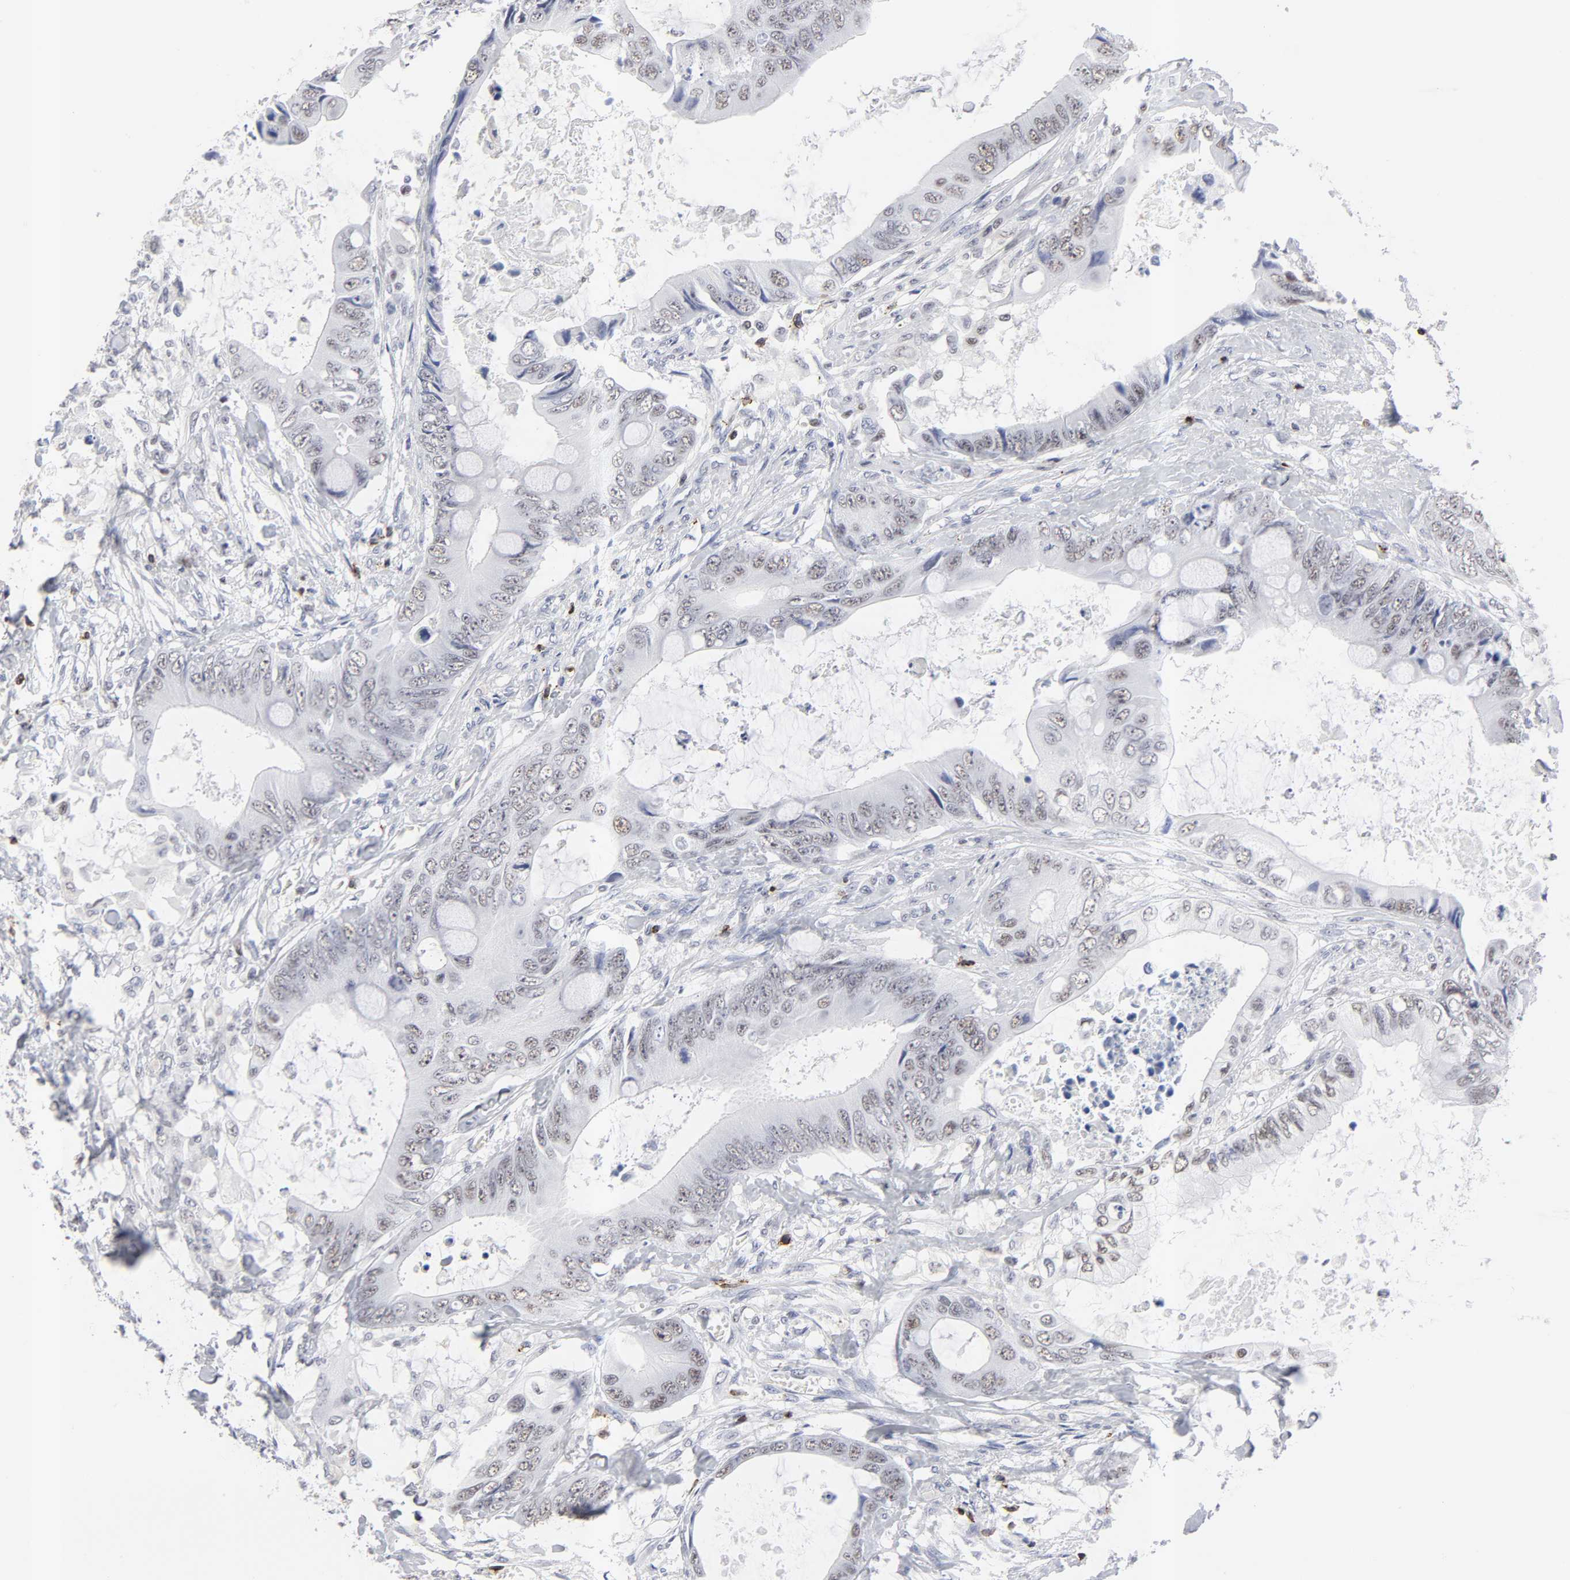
{"staining": {"intensity": "weak", "quantity": ">75%", "location": "nuclear"}, "tissue": "colorectal cancer", "cell_type": "Tumor cells", "image_type": "cancer", "snomed": [{"axis": "morphology", "description": "Normal tissue, NOS"}, {"axis": "morphology", "description": "Adenocarcinoma, NOS"}, {"axis": "topography", "description": "Rectum"}, {"axis": "topography", "description": "Peripheral nerve tissue"}], "caption": "Weak nuclear staining for a protein is identified in about >75% of tumor cells of colorectal adenocarcinoma using immunohistochemistry (IHC).", "gene": "CD2", "patient": {"sex": "female", "age": 77}}